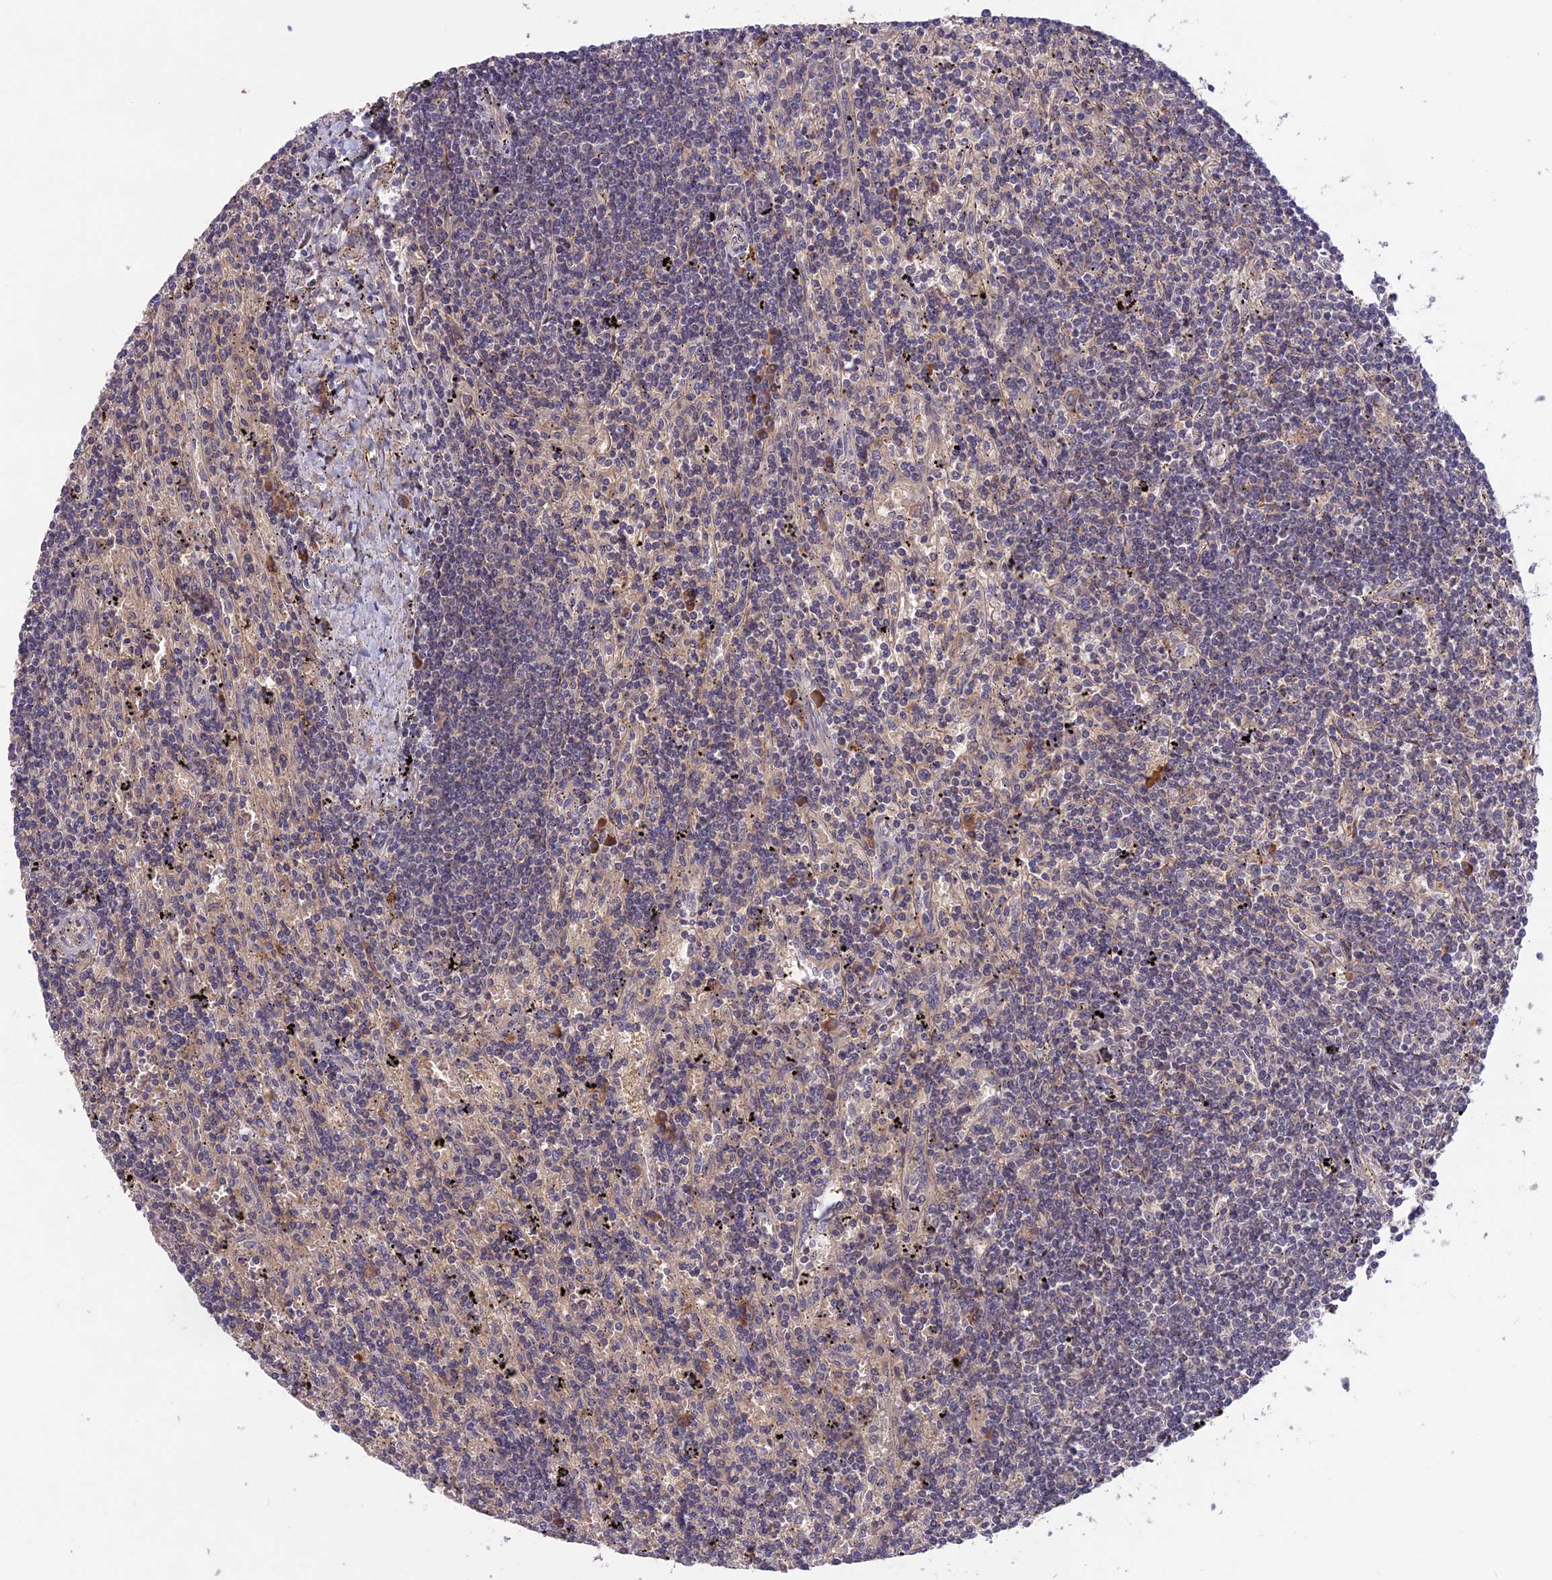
{"staining": {"intensity": "negative", "quantity": "none", "location": "none"}, "tissue": "lymphoma", "cell_type": "Tumor cells", "image_type": "cancer", "snomed": [{"axis": "morphology", "description": "Malignant lymphoma, non-Hodgkin's type, Low grade"}, {"axis": "topography", "description": "Spleen"}], "caption": "IHC of human lymphoma shows no positivity in tumor cells.", "gene": "ADO", "patient": {"sex": "male", "age": 76}}